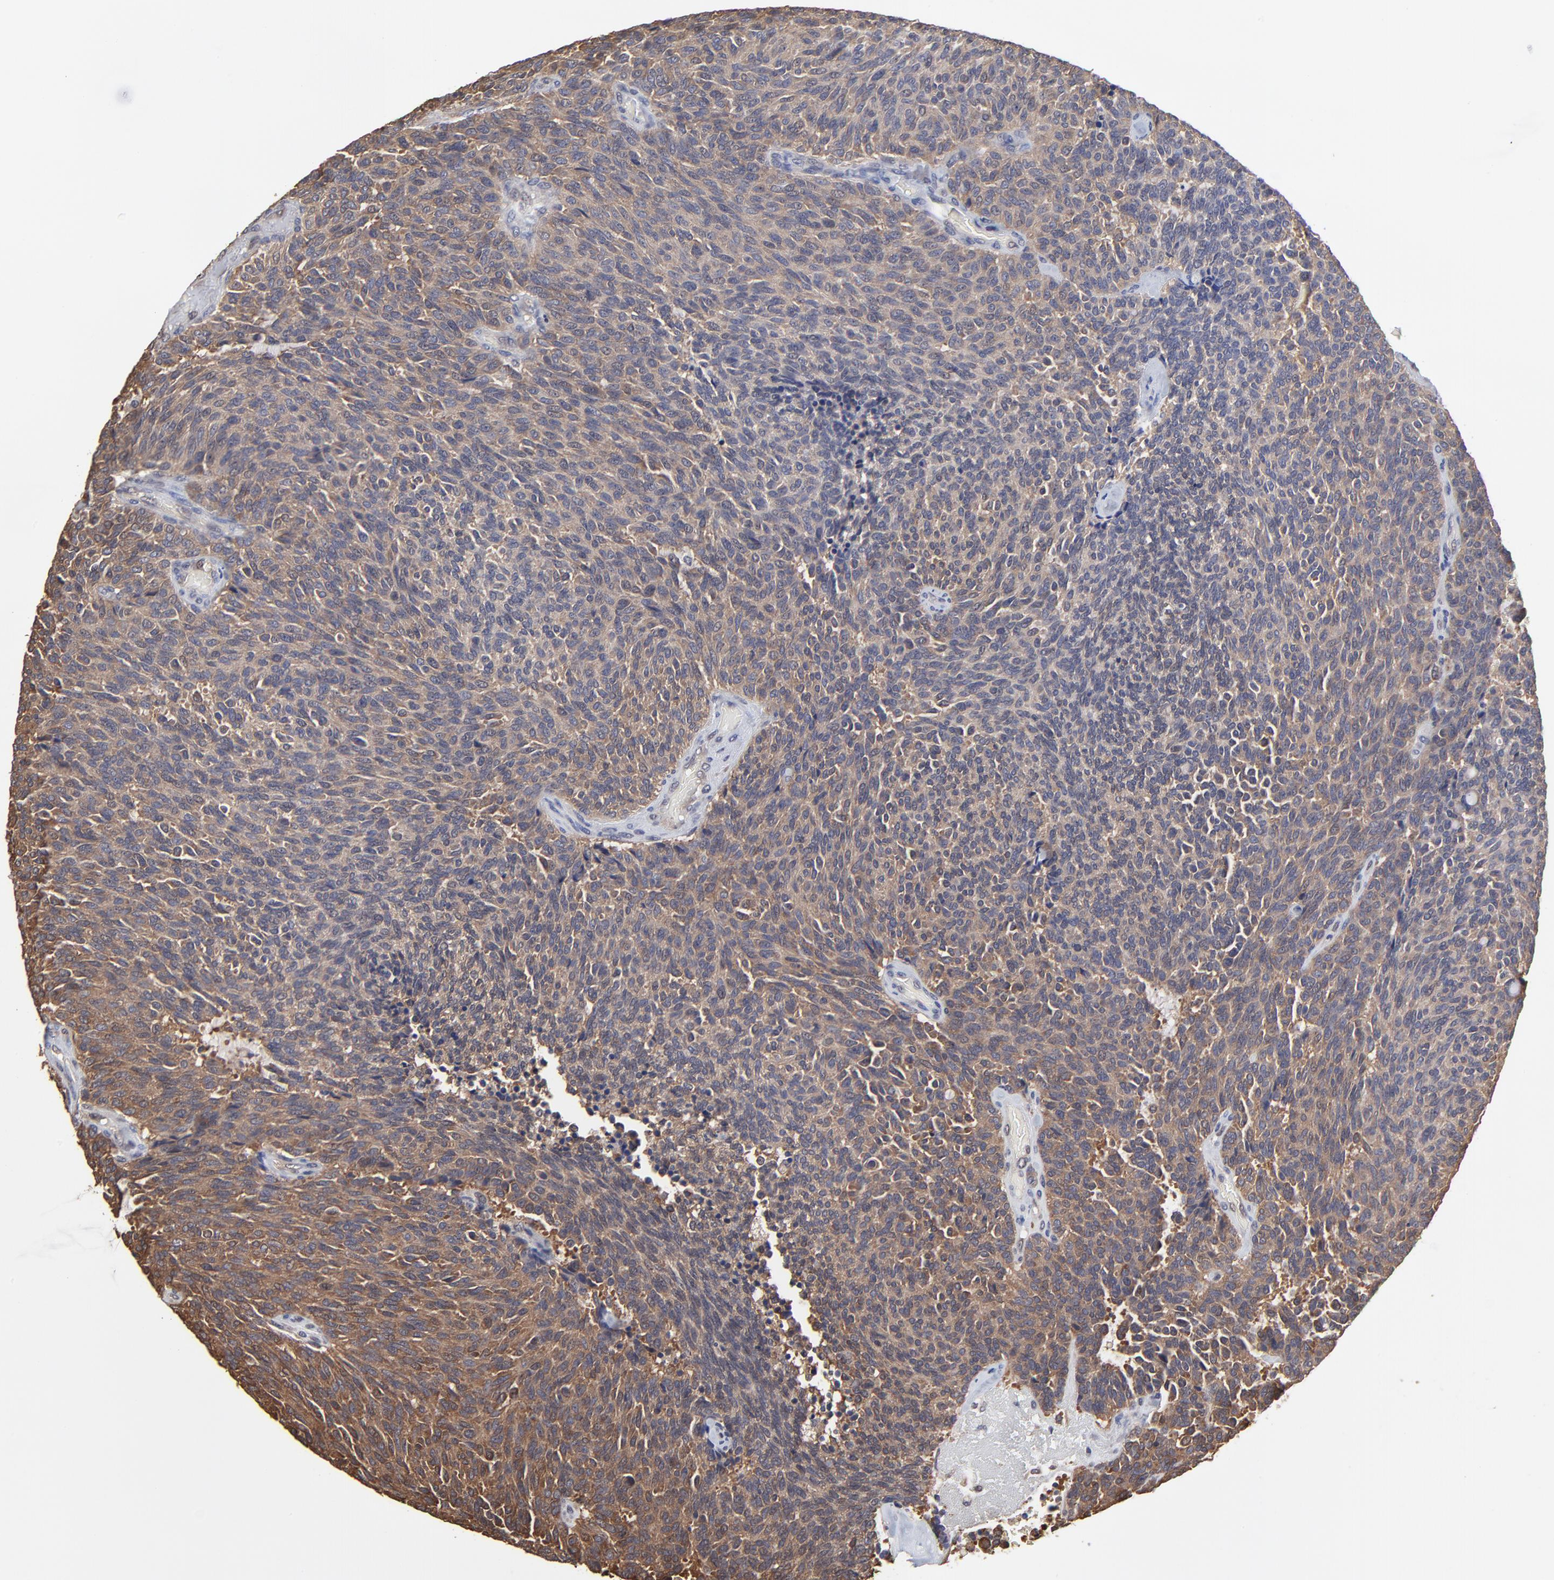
{"staining": {"intensity": "moderate", "quantity": ">75%", "location": "cytoplasmic/membranous"}, "tissue": "carcinoid", "cell_type": "Tumor cells", "image_type": "cancer", "snomed": [{"axis": "morphology", "description": "Carcinoid, malignant, NOS"}, {"axis": "topography", "description": "Pancreas"}], "caption": "A brown stain shows moderate cytoplasmic/membranous expression of a protein in human carcinoid tumor cells. The staining was performed using DAB (3,3'-diaminobenzidine) to visualize the protein expression in brown, while the nuclei were stained in blue with hematoxylin (Magnification: 20x).", "gene": "CCT2", "patient": {"sex": "female", "age": 54}}